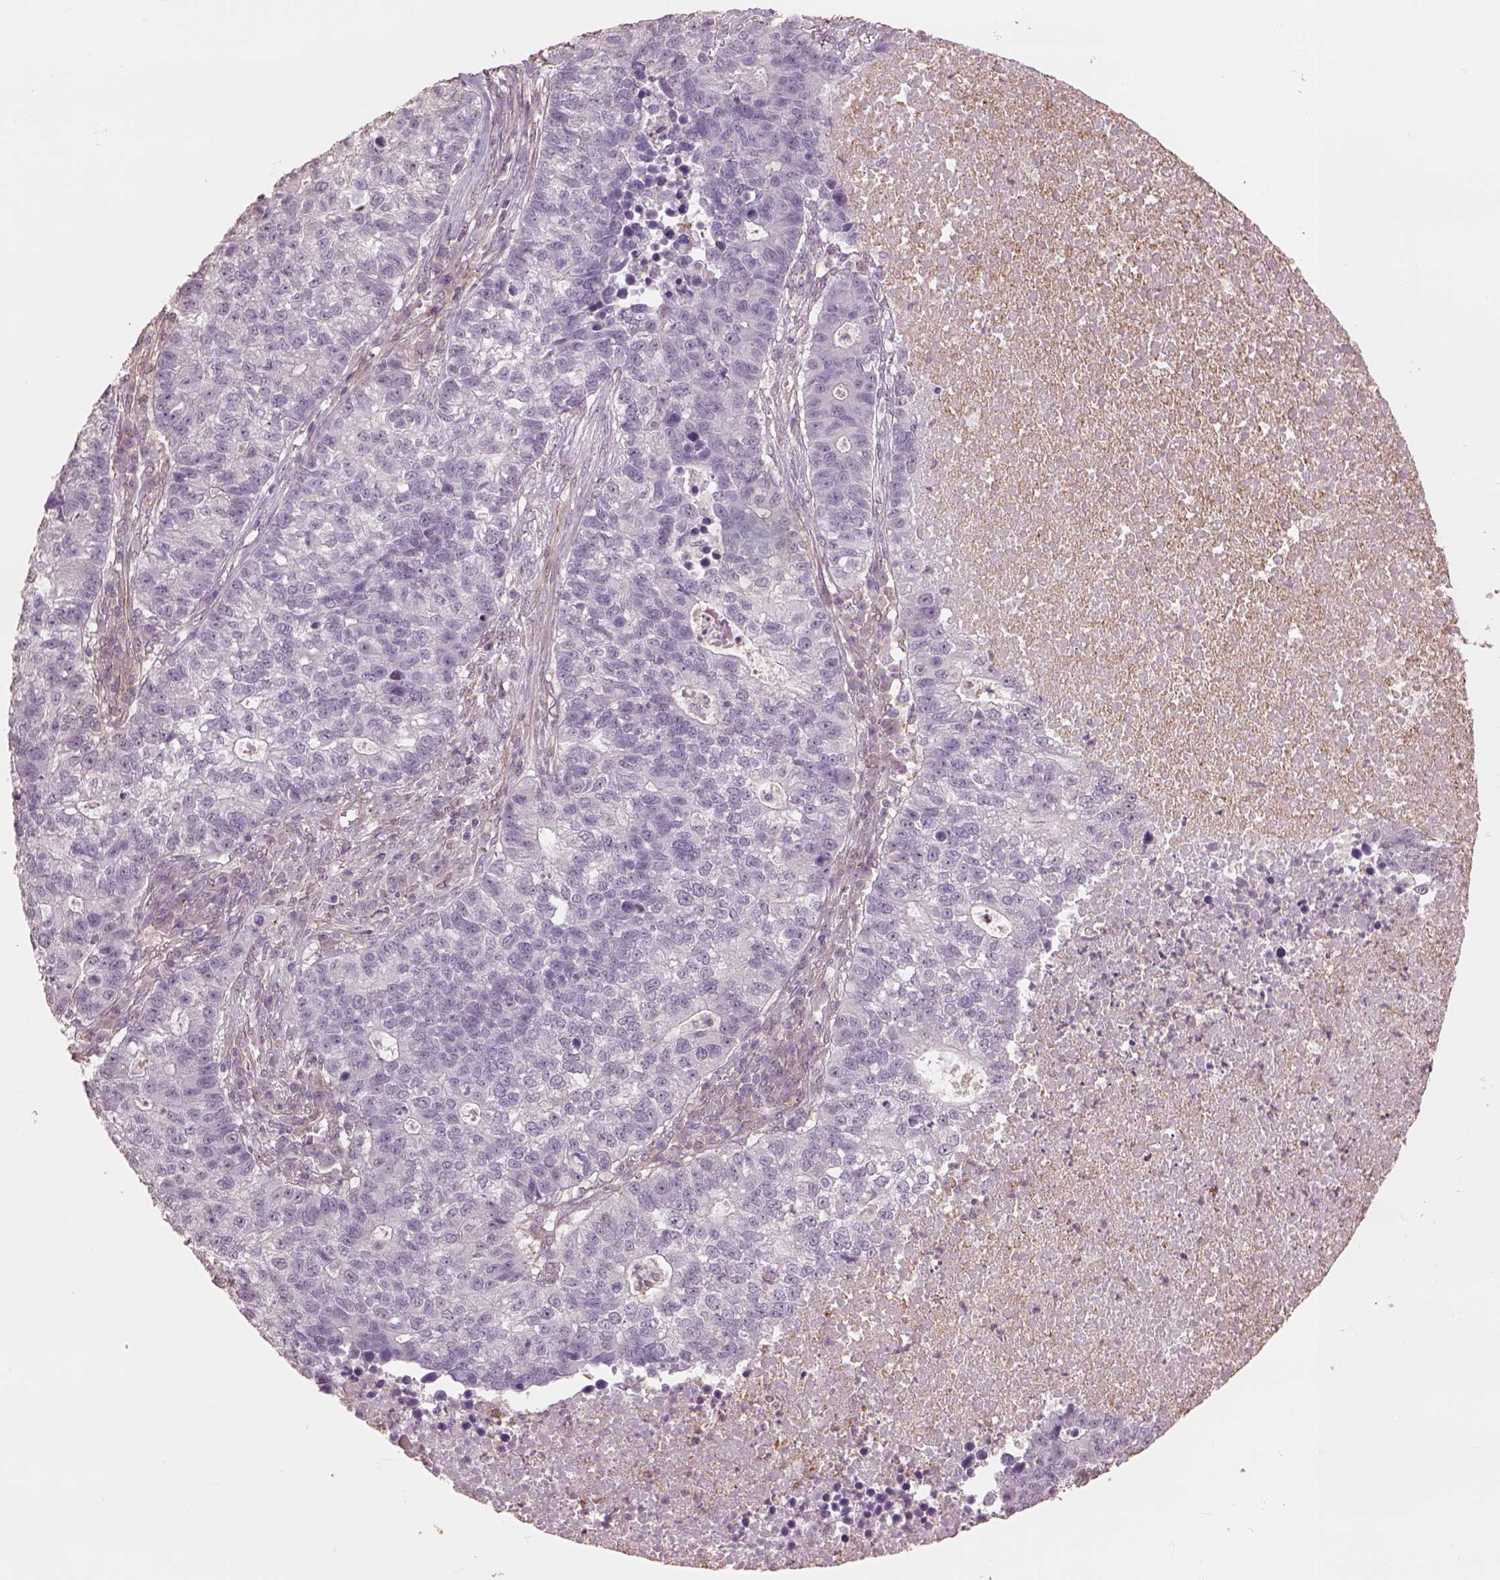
{"staining": {"intensity": "negative", "quantity": "none", "location": "none"}, "tissue": "lung cancer", "cell_type": "Tumor cells", "image_type": "cancer", "snomed": [{"axis": "morphology", "description": "Adenocarcinoma, NOS"}, {"axis": "topography", "description": "Lung"}], "caption": "High power microscopy histopathology image of an IHC micrograph of lung cancer, revealing no significant expression in tumor cells.", "gene": "LIN7A", "patient": {"sex": "male", "age": 57}}